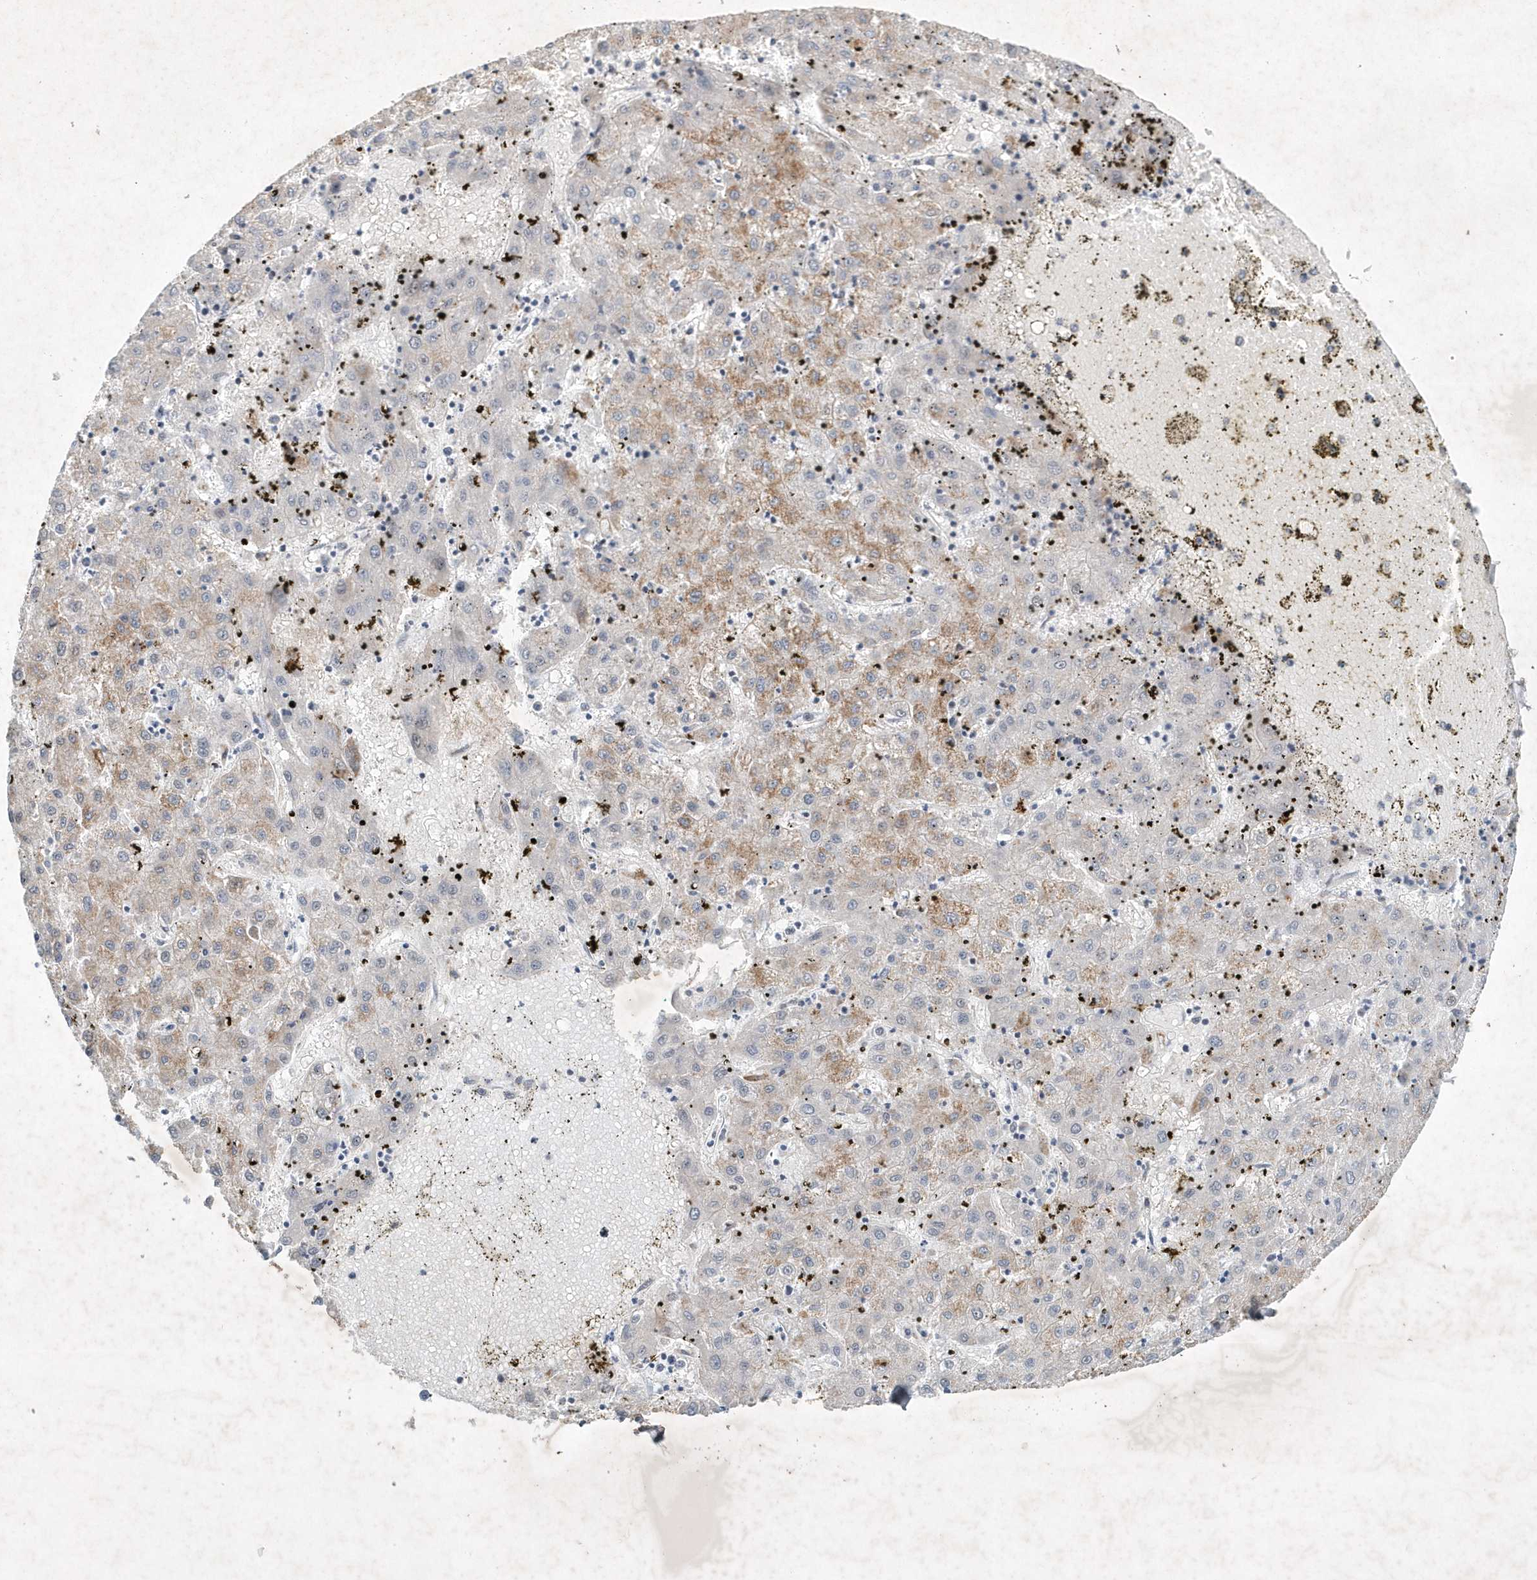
{"staining": {"intensity": "weak", "quantity": "25%-75%", "location": "cytoplasmic/membranous"}, "tissue": "liver cancer", "cell_type": "Tumor cells", "image_type": "cancer", "snomed": [{"axis": "morphology", "description": "Carcinoma, Hepatocellular, NOS"}, {"axis": "topography", "description": "Liver"}], "caption": "Immunohistochemistry histopathology image of neoplastic tissue: liver cancer (hepatocellular carcinoma) stained using immunohistochemistry (IHC) exhibits low levels of weak protein expression localized specifically in the cytoplasmic/membranous of tumor cells, appearing as a cytoplasmic/membranous brown color.", "gene": "ZBTB9", "patient": {"sex": "male", "age": 72}}